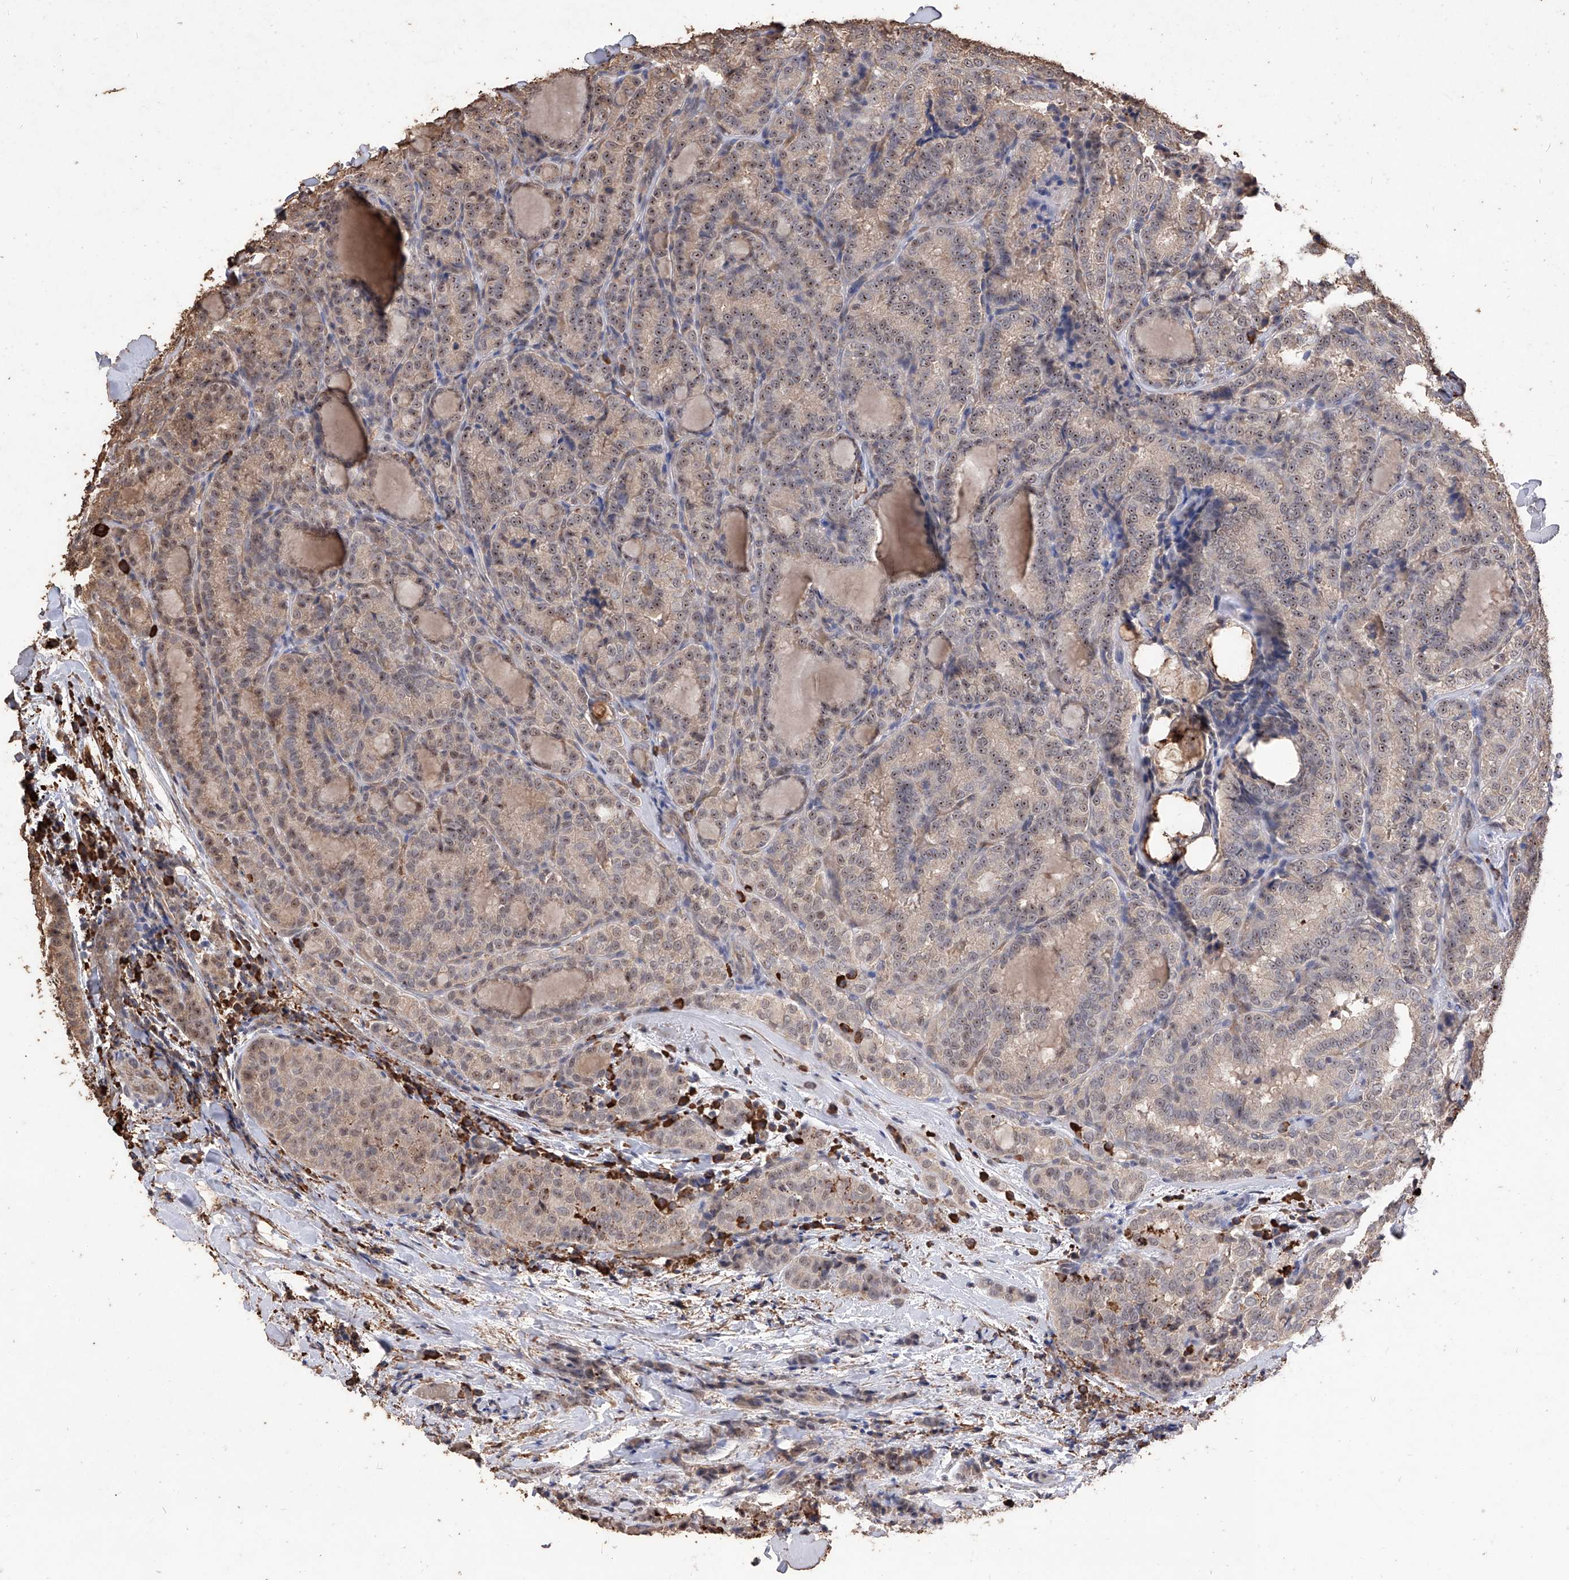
{"staining": {"intensity": "moderate", "quantity": ">75%", "location": "cytoplasmic/membranous,nuclear"}, "tissue": "thyroid cancer", "cell_type": "Tumor cells", "image_type": "cancer", "snomed": [{"axis": "morphology", "description": "Normal tissue, NOS"}, {"axis": "morphology", "description": "Papillary adenocarcinoma, NOS"}, {"axis": "topography", "description": "Thyroid gland"}], "caption": "Moderate cytoplasmic/membranous and nuclear positivity is identified in about >75% of tumor cells in thyroid cancer.", "gene": "EML1", "patient": {"sex": "female", "age": 30}}